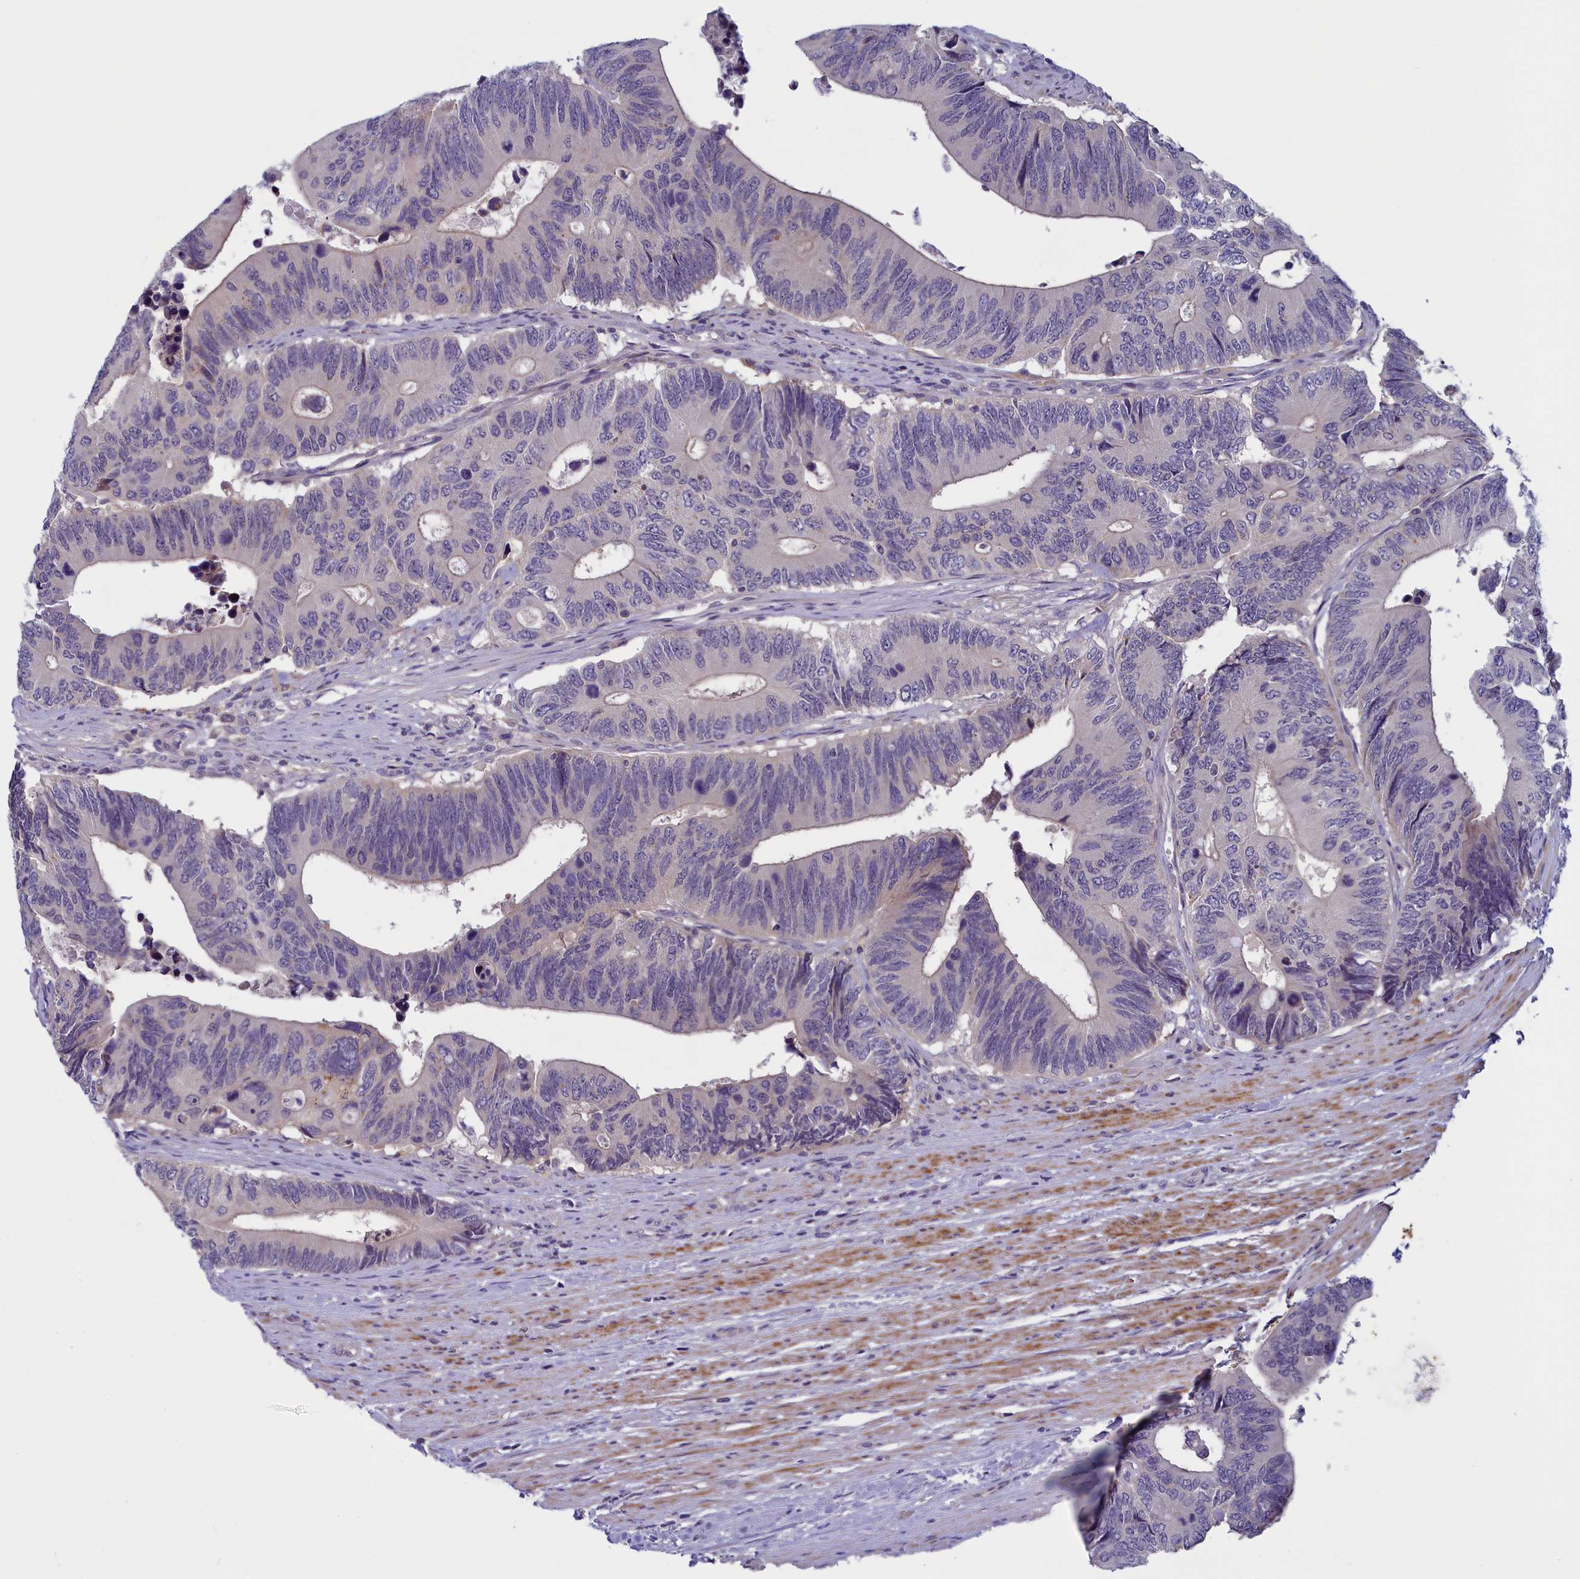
{"staining": {"intensity": "weak", "quantity": "<25%", "location": "cytoplasmic/membranous"}, "tissue": "colorectal cancer", "cell_type": "Tumor cells", "image_type": "cancer", "snomed": [{"axis": "morphology", "description": "Adenocarcinoma, NOS"}, {"axis": "topography", "description": "Colon"}], "caption": "Micrograph shows no protein positivity in tumor cells of colorectal adenocarcinoma tissue. The staining was performed using DAB to visualize the protein expression in brown, while the nuclei were stained in blue with hematoxylin (Magnification: 20x).", "gene": "NUBP1", "patient": {"sex": "male", "age": 87}}